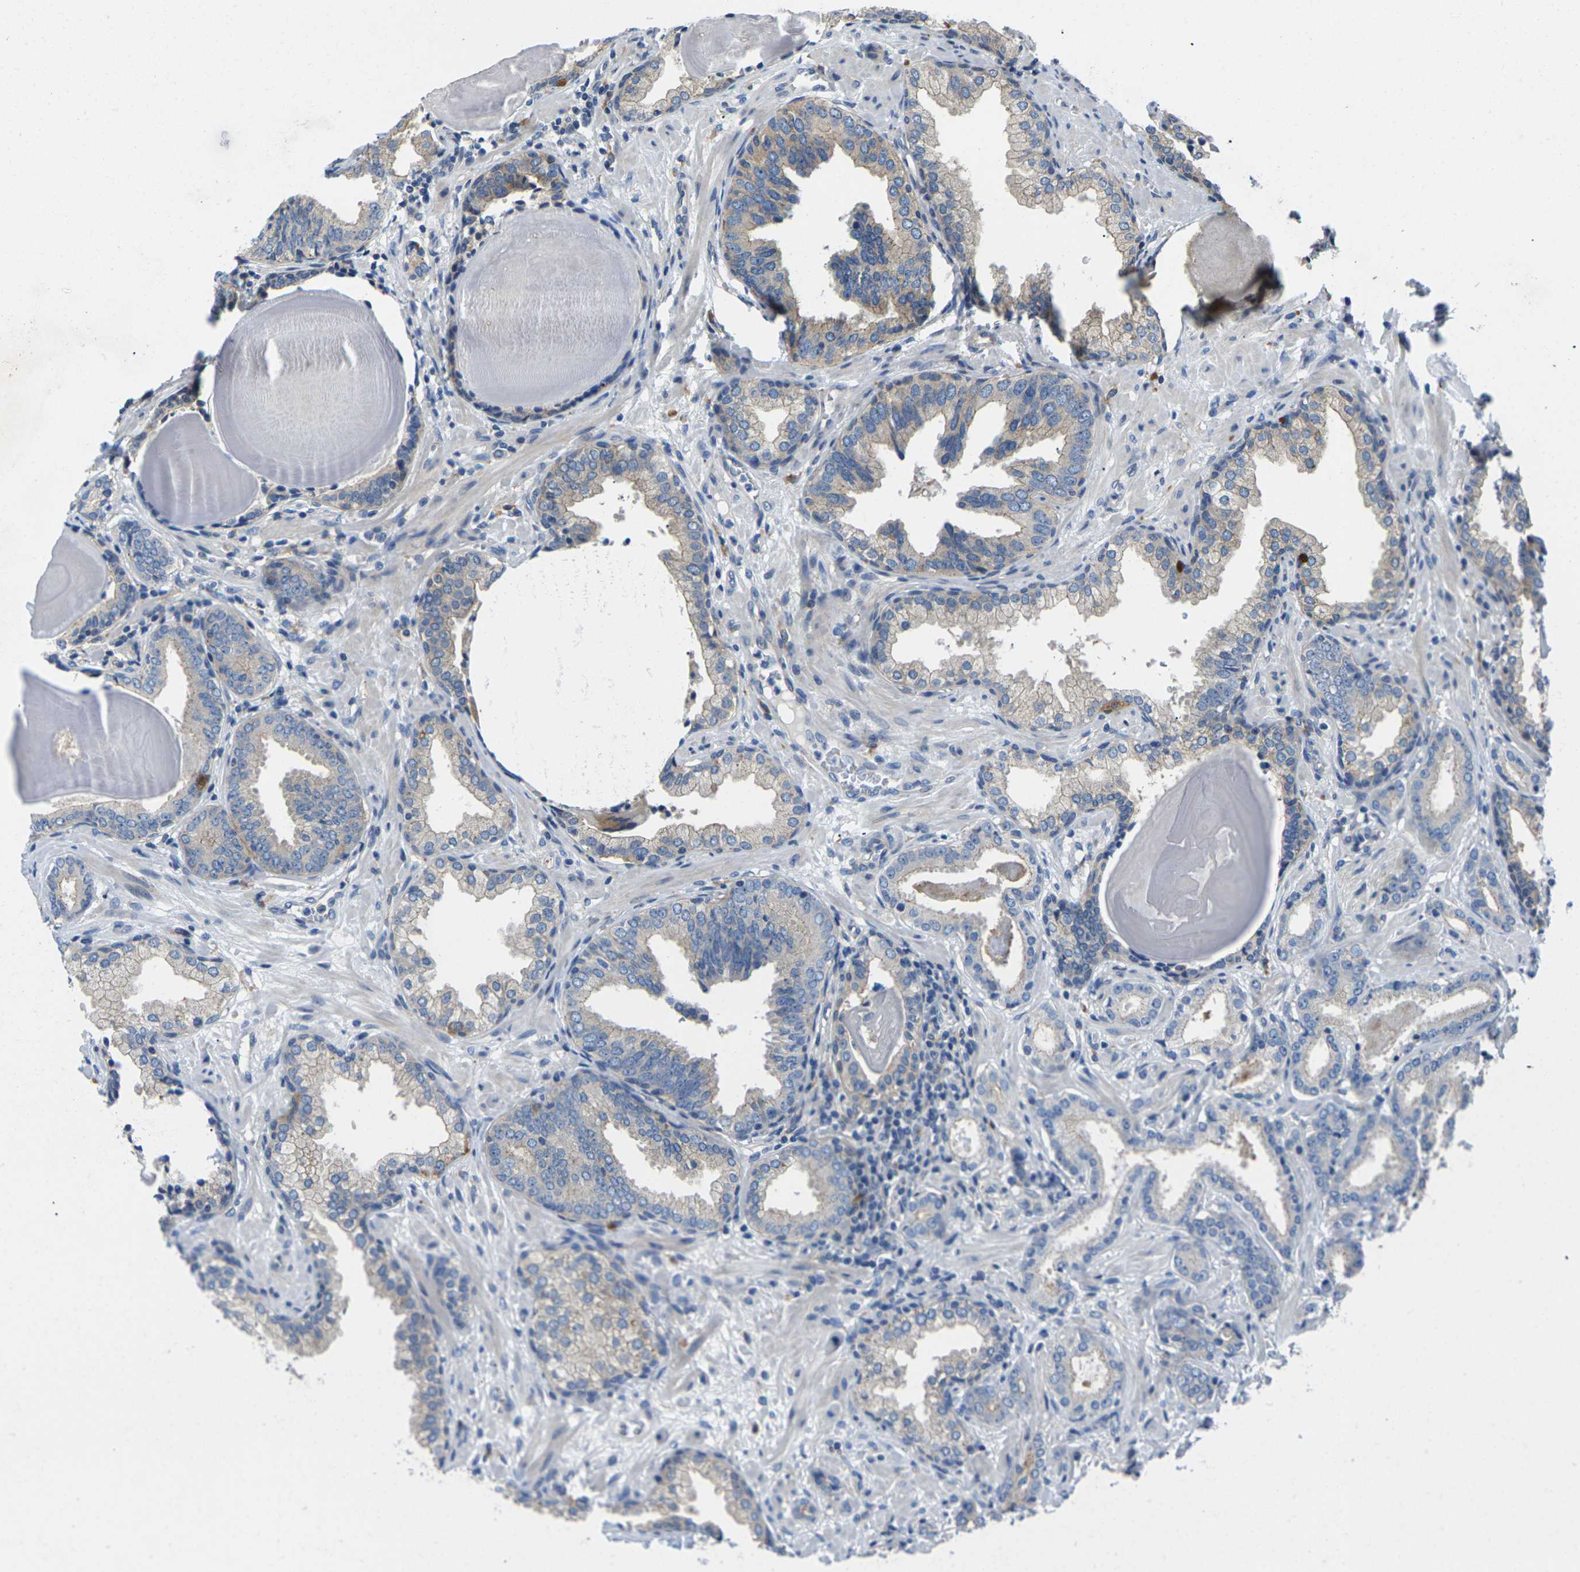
{"staining": {"intensity": "weak", "quantity": "25%-75%", "location": "cytoplasmic/membranous"}, "tissue": "prostate cancer", "cell_type": "Tumor cells", "image_type": "cancer", "snomed": [{"axis": "morphology", "description": "Adenocarcinoma, Low grade"}, {"axis": "topography", "description": "Prostate"}], "caption": "Immunohistochemistry of human prostate low-grade adenocarcinoma demonstrates low levels of weak cytoplasmic/membranous positivity in about 25%-75% of tumor cells. (DAB (3,3'-diaminobenzidine) IHC, brown staining for protein, blue staining for nuclei).", "gene": "SCNN1A", "patient": {"sex": "male", "age": 53}}